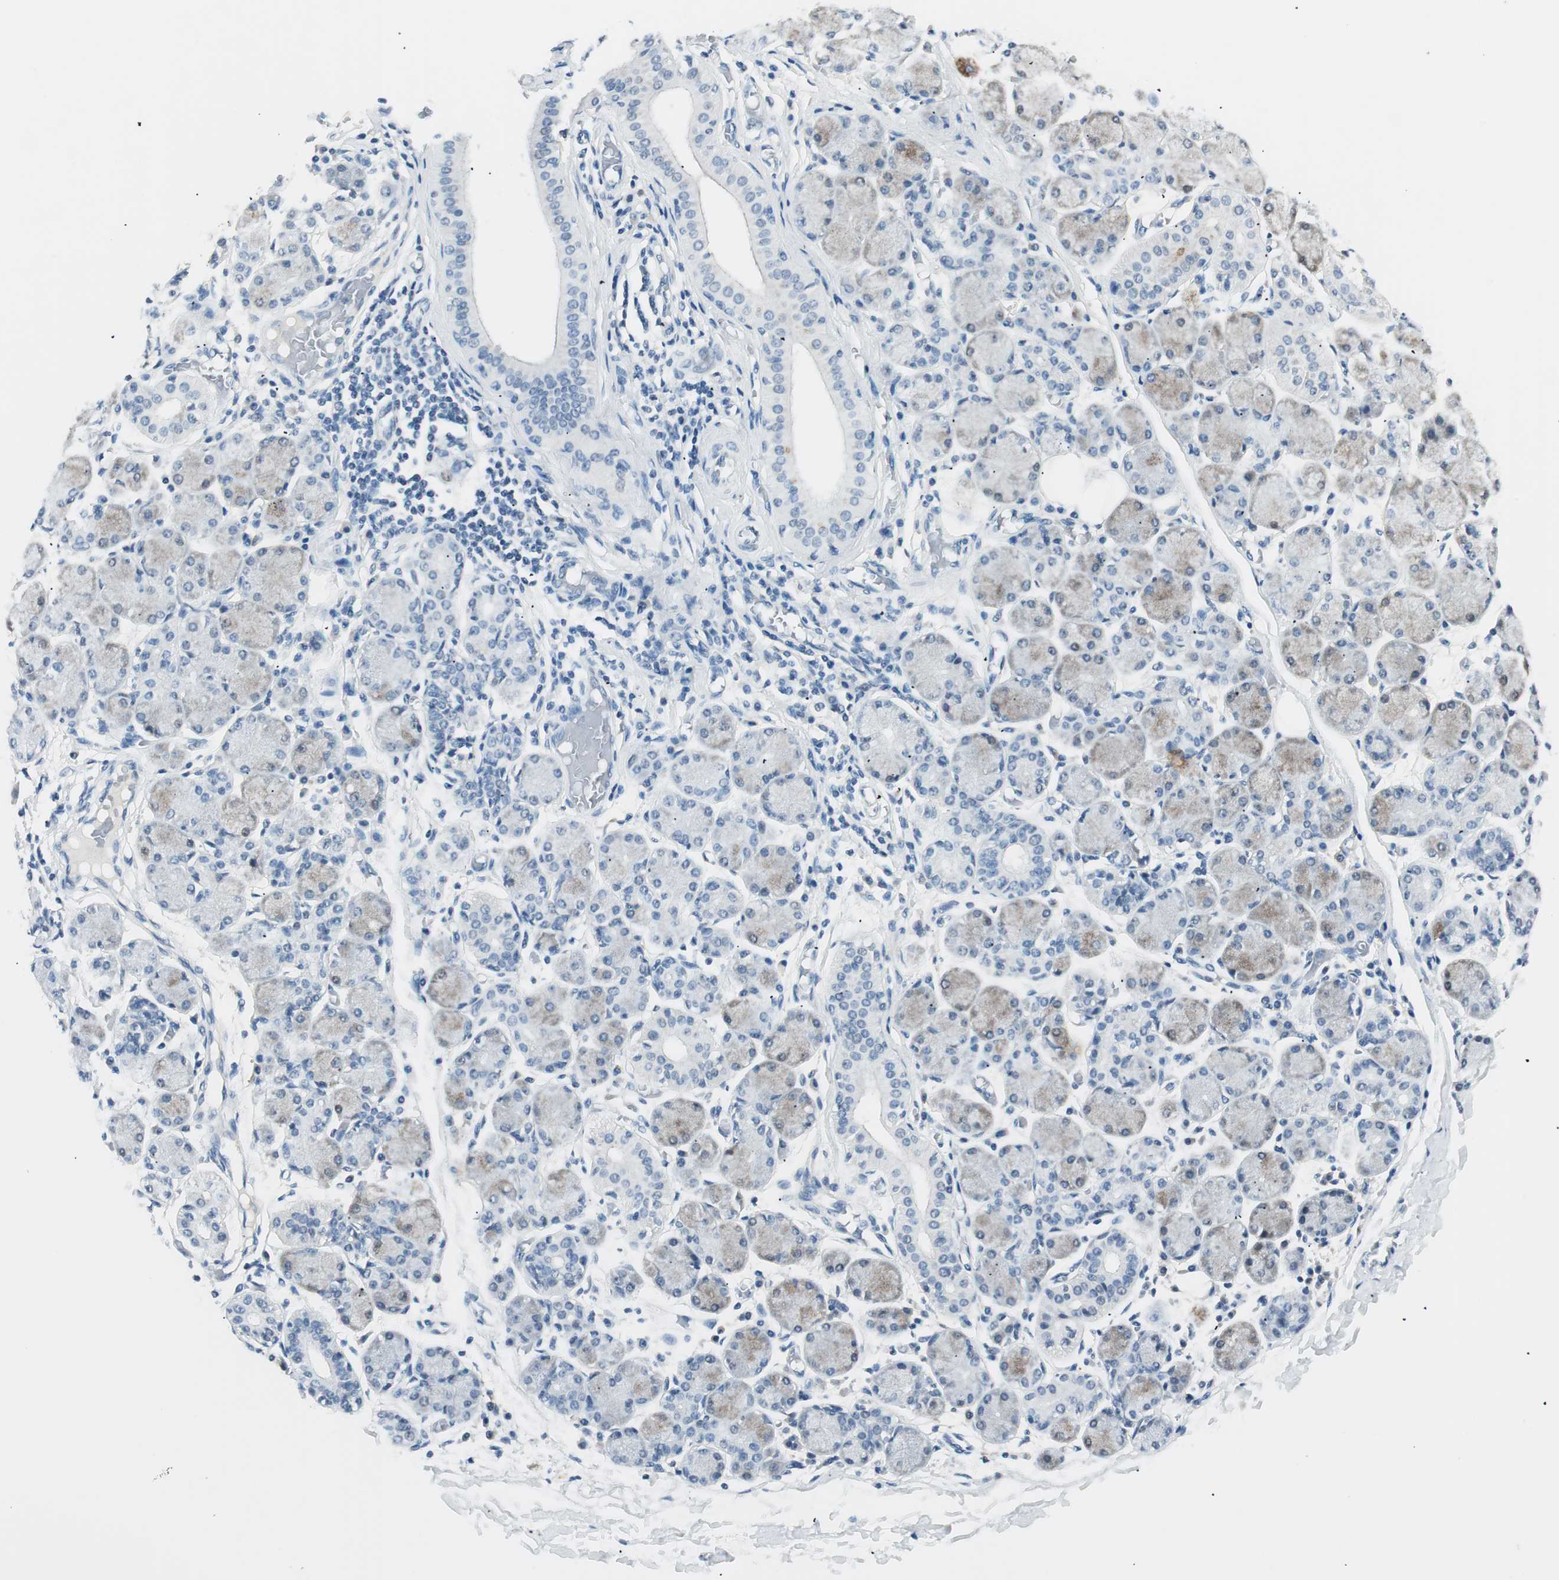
{"staining": {"intensity": "weak", "quantity": "<25%", "location": "cytoplasmic/membranous"}, "tissue": "salivary gland", "cell_type": "Glandular cells", "image_type": "normal", "snomed": [{"axis": "morphology", "description": "Normal tissue, NOS"}, {"axis": "topography", "description": "Salivary gland"}], "caption": "This is an immunohistochemistry (IHC) histopathology image of benign salivary gland. There is no positivity in glandular cells.", "gene": "HOXB13", "patient": {"sex": "female", "age": 24}}